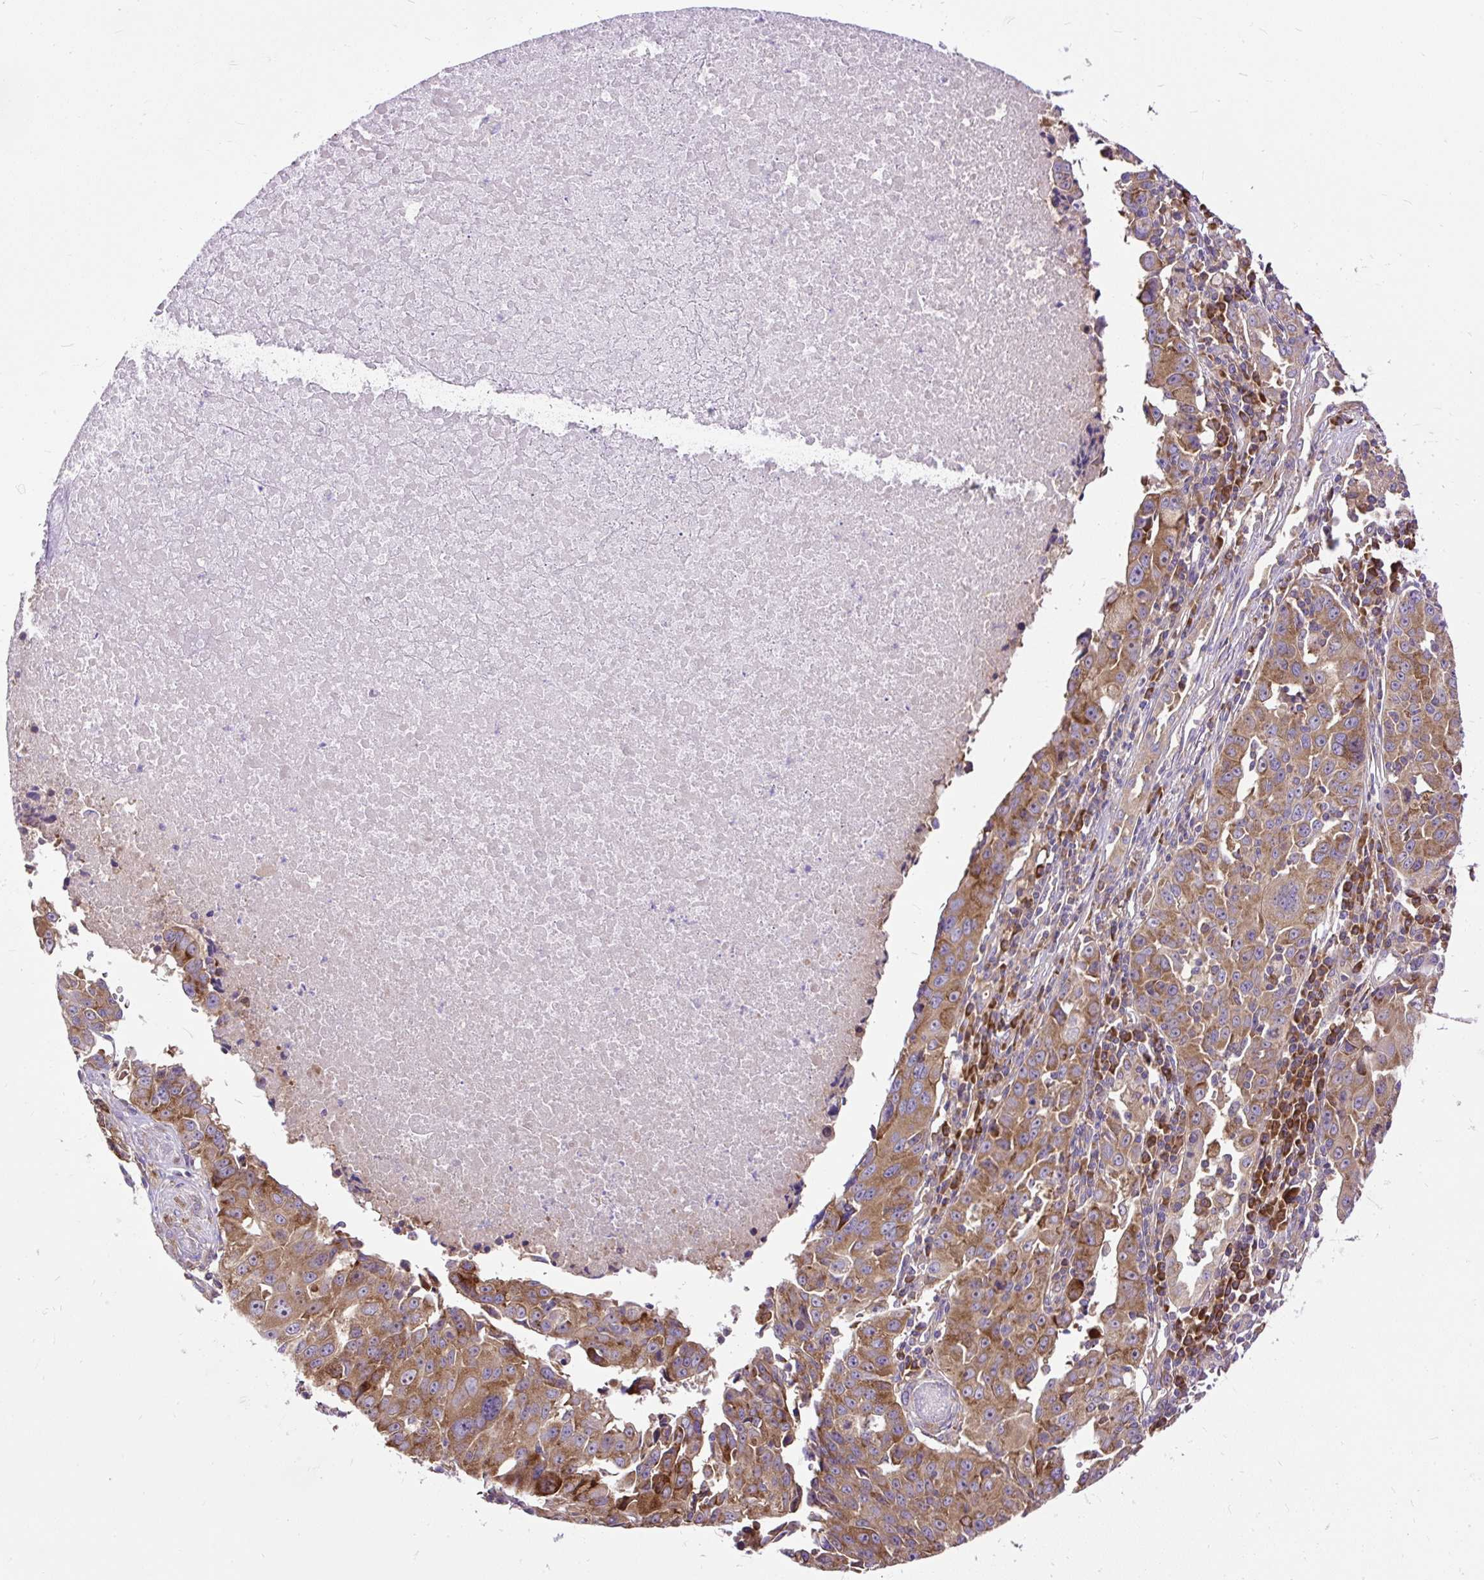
{"staining": {"intensity": "moderate", "quantity": ">75%", "location": "cytoplasmic/membranous"}, "tissue": "lung cancer", "cell_type": "Tumor cells", "image_type": "cancer", "snomed": [{"axis": "morphology", "description": "Squamous cell carcinoma, NOS"}, {"axis": "topography", "description": "Lung"}], "caption": "Tumor cells reveal medium levels of moderate cytoplasmic/membranous expression in about >75% of cells in human lung squamous cell carcinoma.", "gene": "RPS5", "patient": {"sex": "female", "age": 66}}